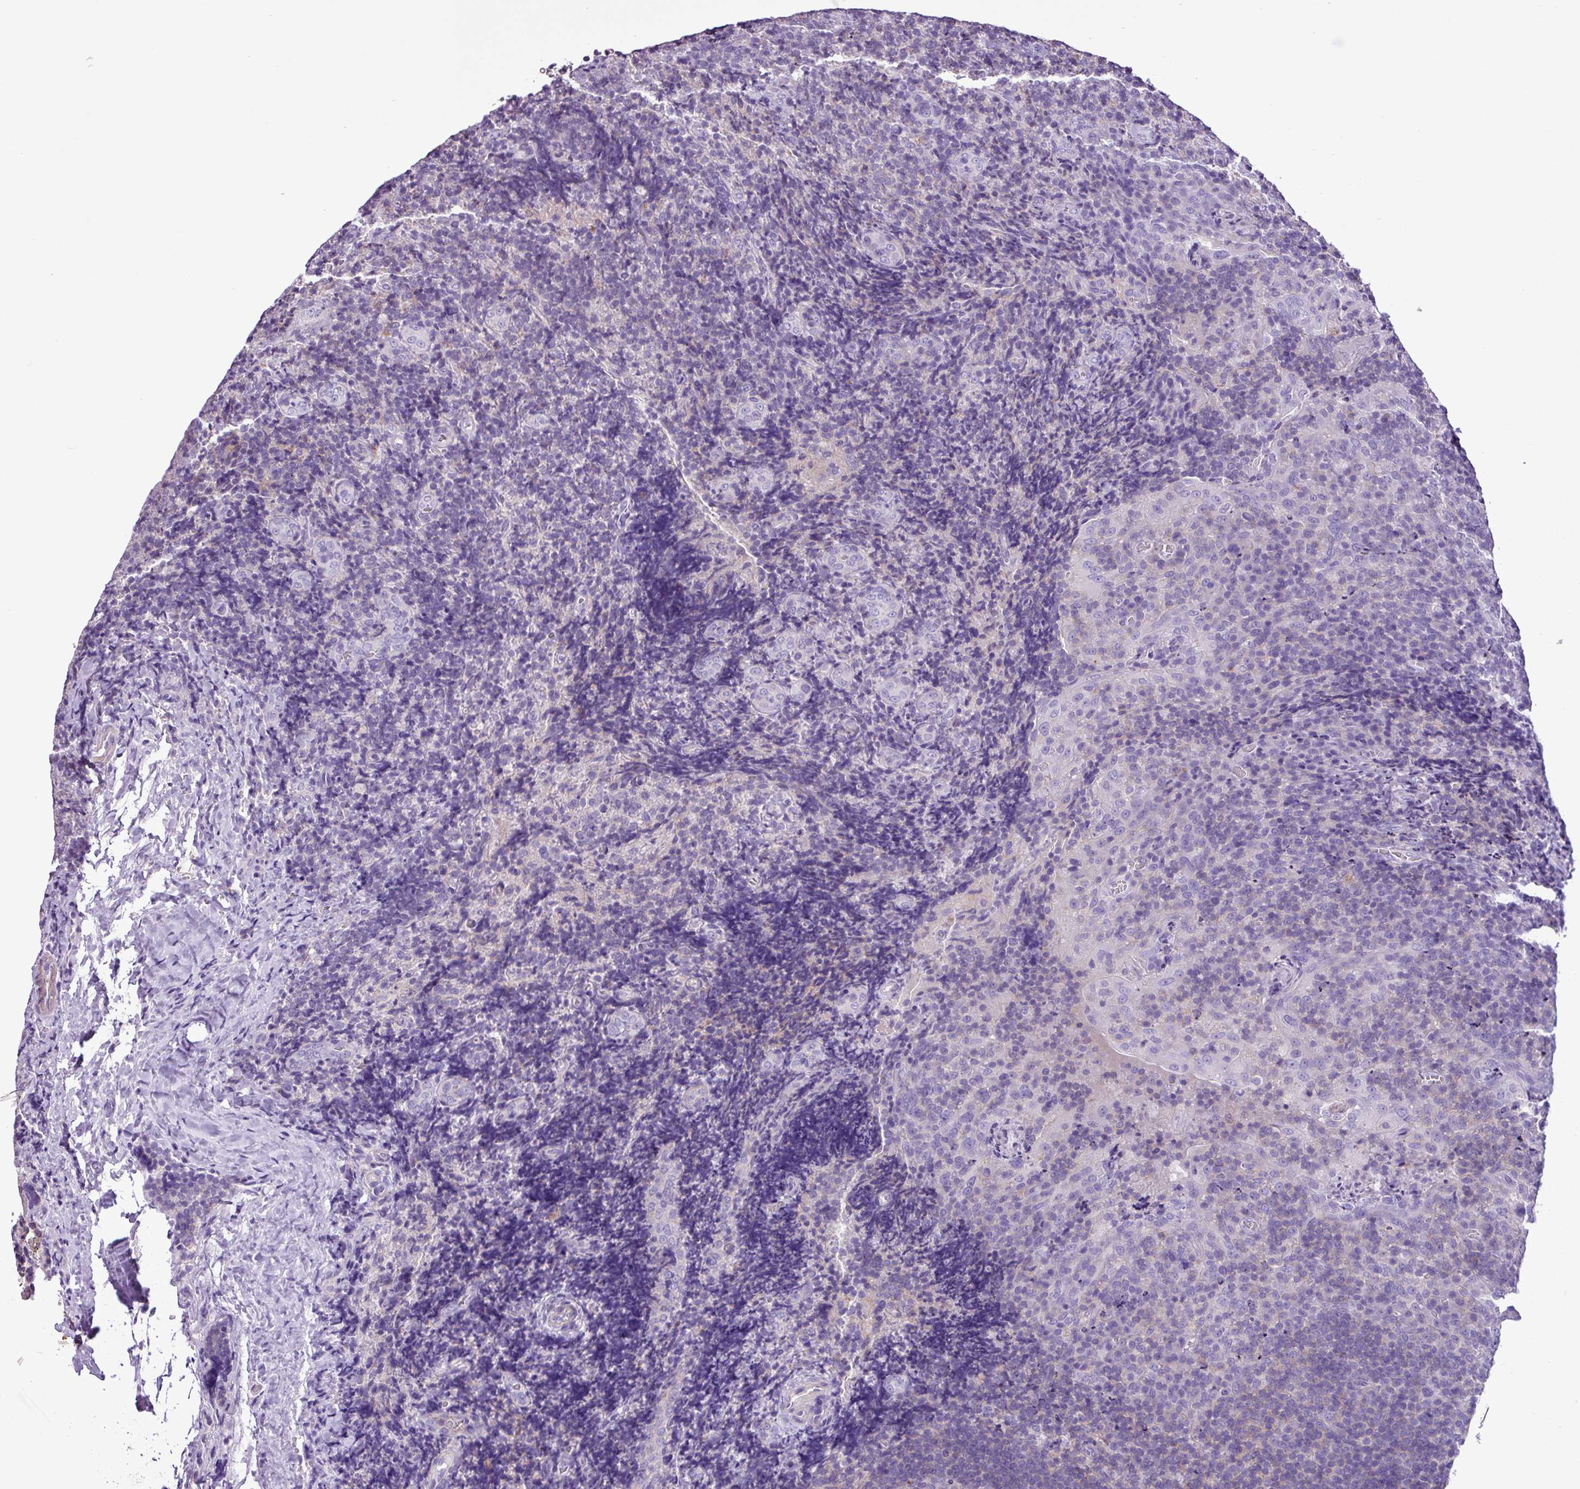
{"staining": {"intensity": "negative", "quantity": "none", "location": "none"}, "tissue": "tonsil", "cell_type": "Germinal center cells", "image_type": "normal", "snomed": [{"axis": "morphology", "description": "Normal tissue, NOS"}, {"axis": "topography", "description": "Tonsil"}], "caption": "IHC photomicrograph of normal tonsil stained for a protein (brown), which displays no staining in germinal center cells.", "gene": "ZNF334", "patient": {"sex": "male", "age": 17}}